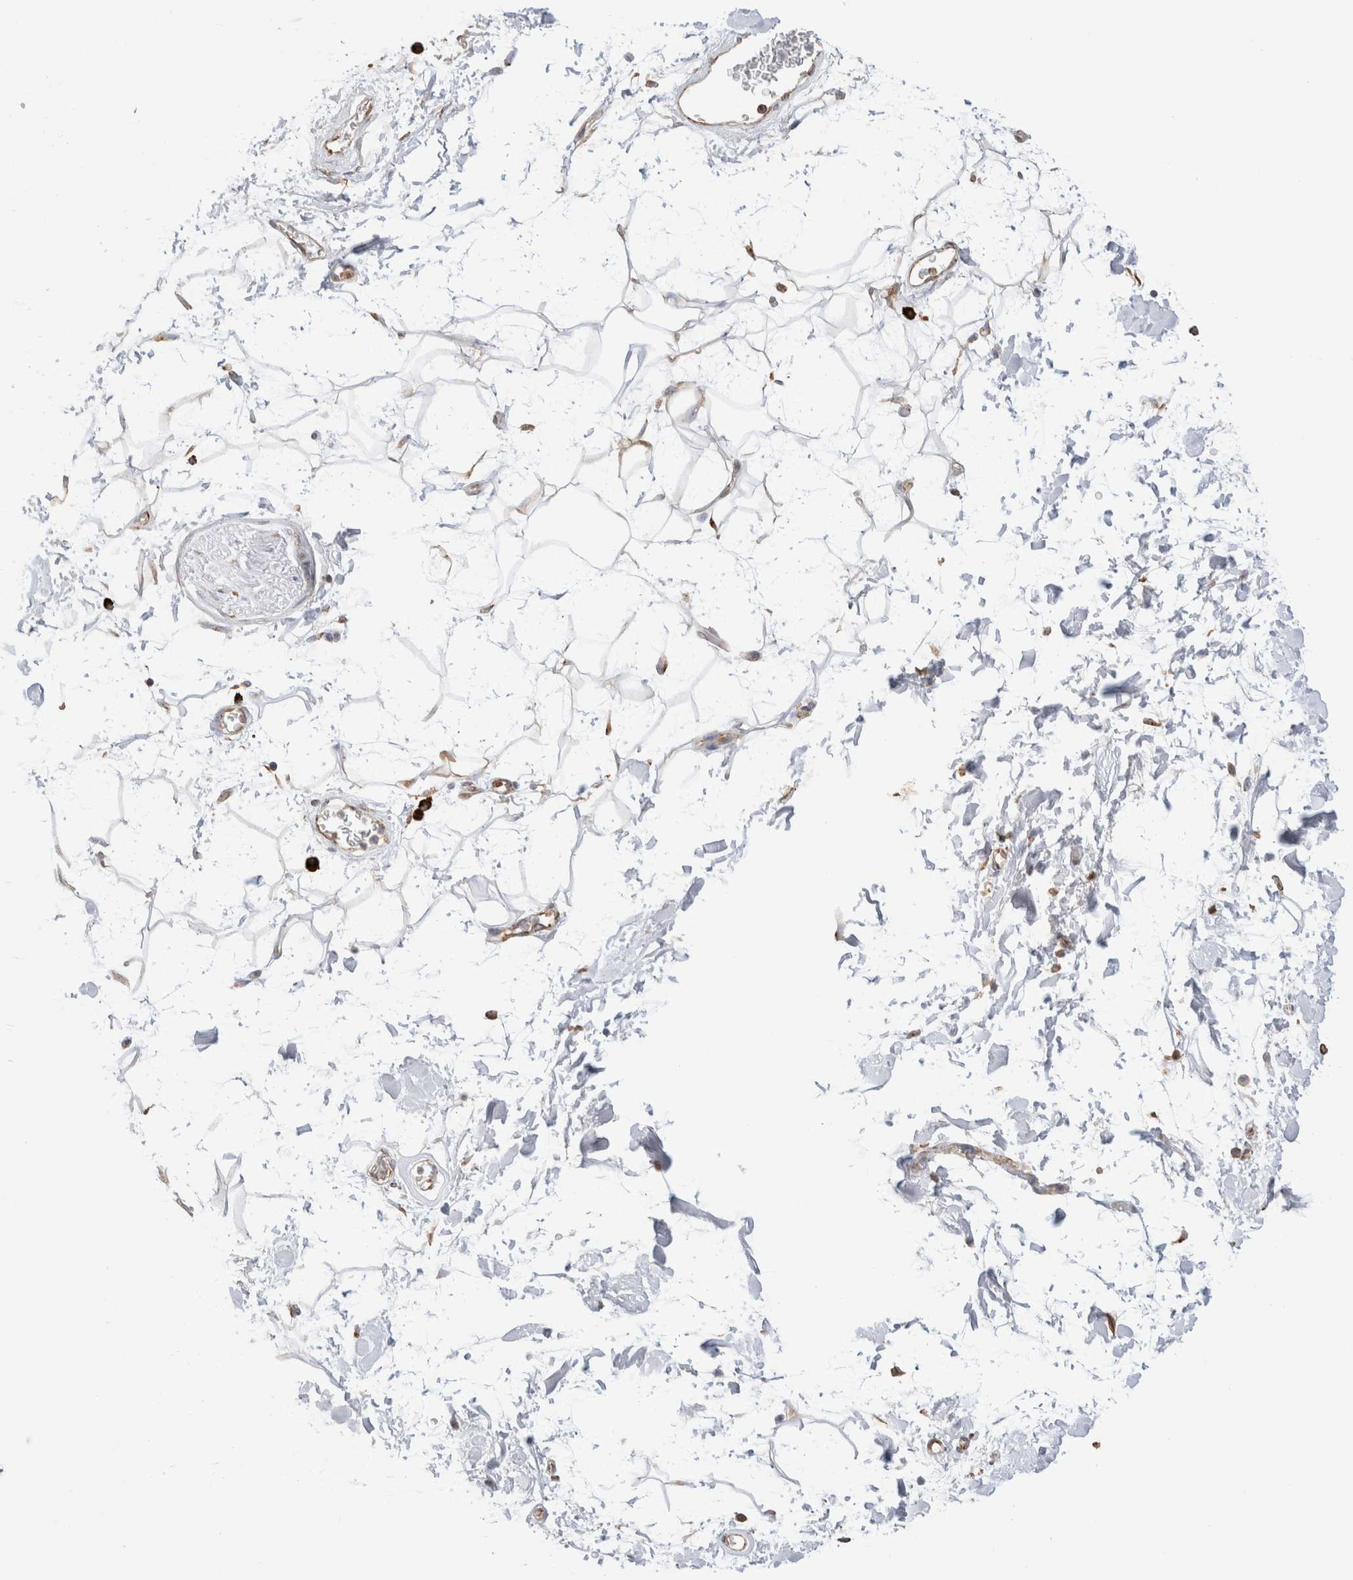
{"staining": {"intensity": "moderate", "quantity": ">75%", "location": "cytoplasmic/membranous"}, "tissue": "adipose tissue", "cell_type": "Adipocytes", "image_type": "normal", "snomed": [{"axis": "morphology", "description": "Normal tissue, NOS"}, {"axis": "topography", "description": "Soft tissue"}], "caption": "Approximately >75% of adipocytes in unremarkable adipose tissue reveal moderate cytoplasmic/membranous protein positivity as visualized by brown immunohistochemical staining.", "gene": "ZC2HC1A", "patient": {"sex": "male", "age": 72}}